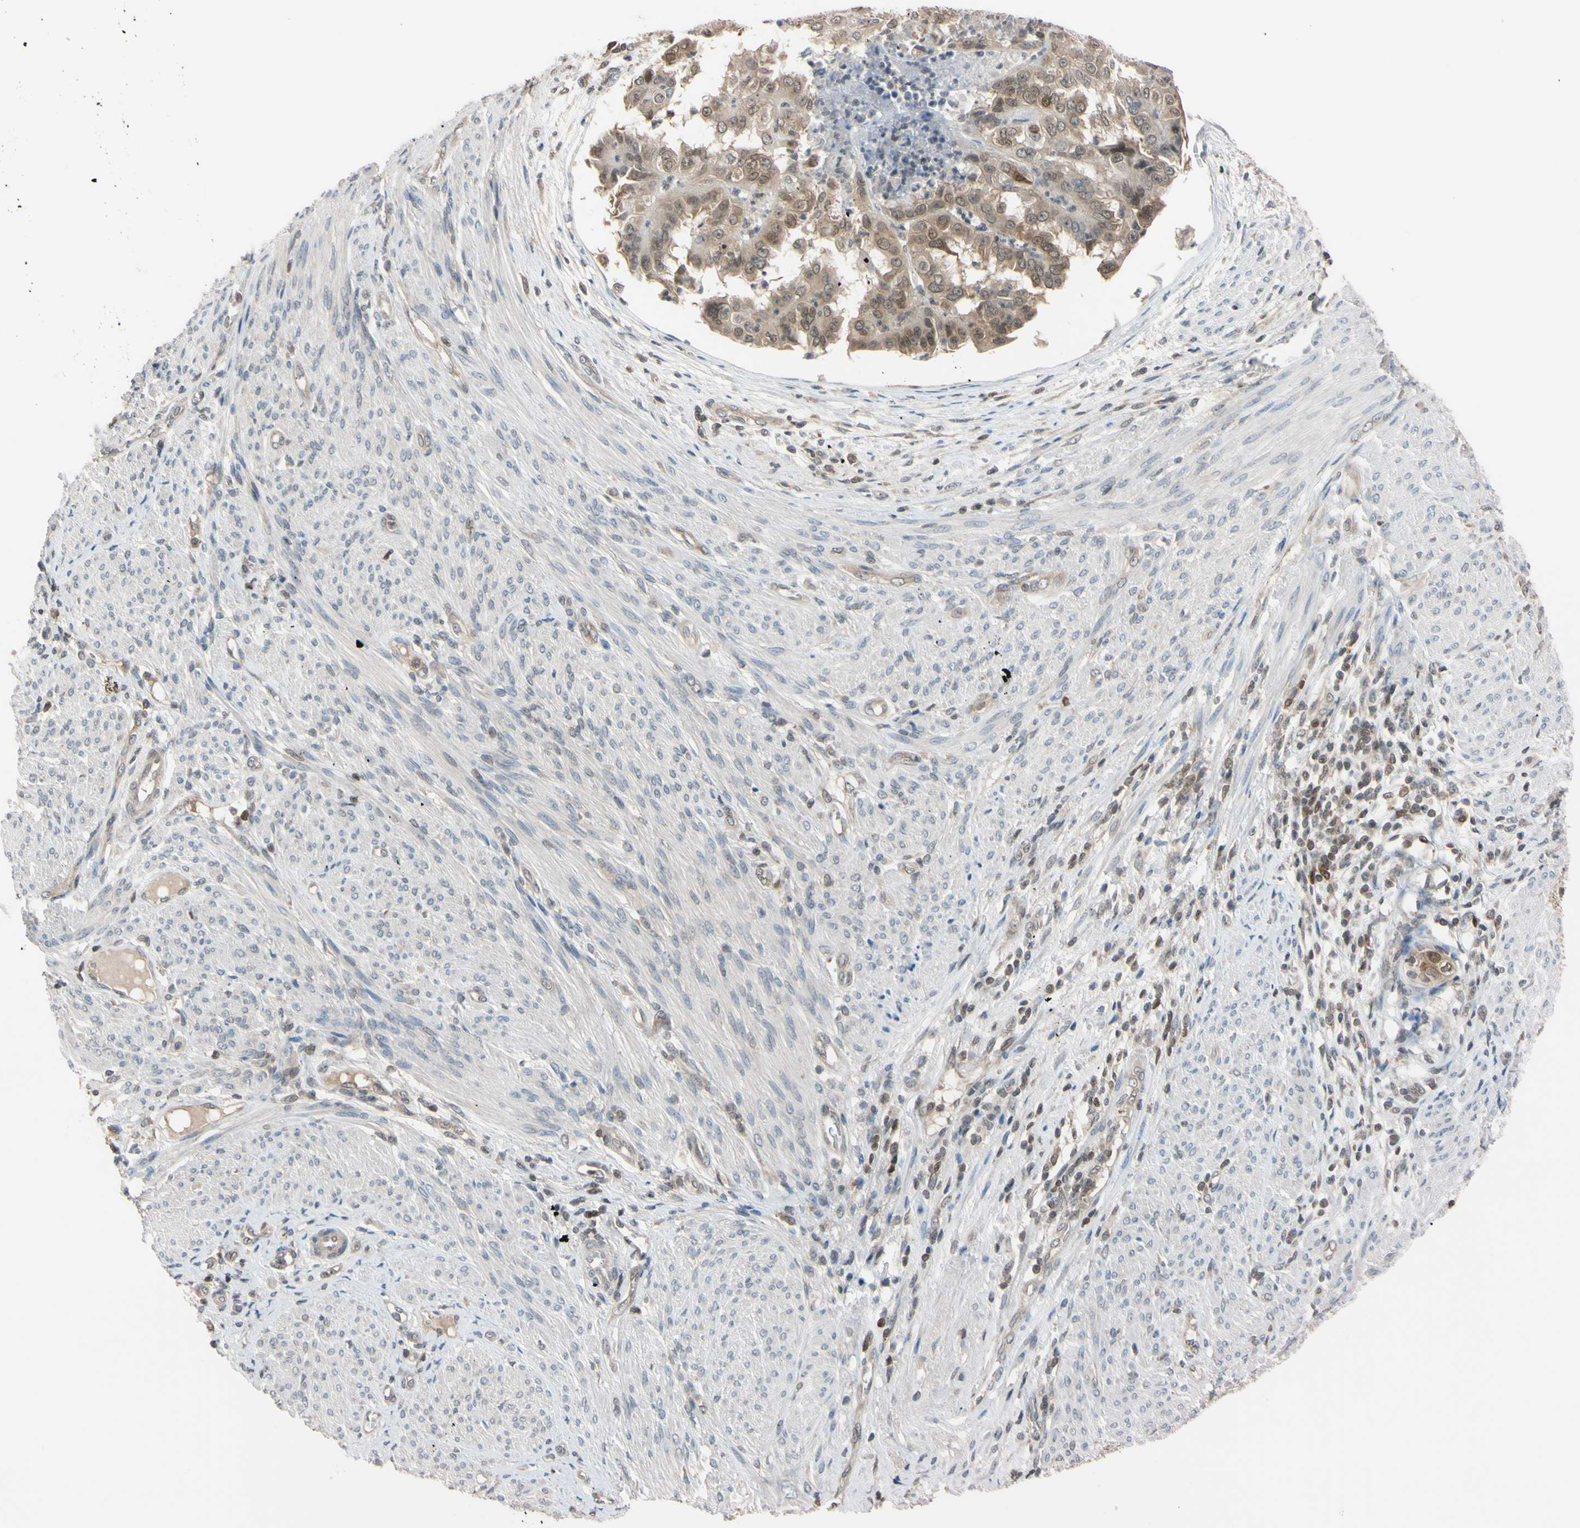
{"staining": {"intensity": "weak", "quantity": ">75%", "location": "cytoplasmic/membranous"}, "tissue": "endometrial cancer", "cell_type": "Tumor cells", "image_type": "cancer", "snomed": [{"axis": "morphology", "description": "Adenocarcinoma, NOS"}, {"axis": "topography", "description": "Endometrium"}], "caption": "Tumor cells exhibit low levels of weak cytoplasmic/membranous positivity in approximately >75% of cells in adenocarcinoma (endometrial). Ihc stains the protein in brown and the nuclei are stained blue.", "gene": "UBE2I", "patient": {"sex": "female", "age": 85}}